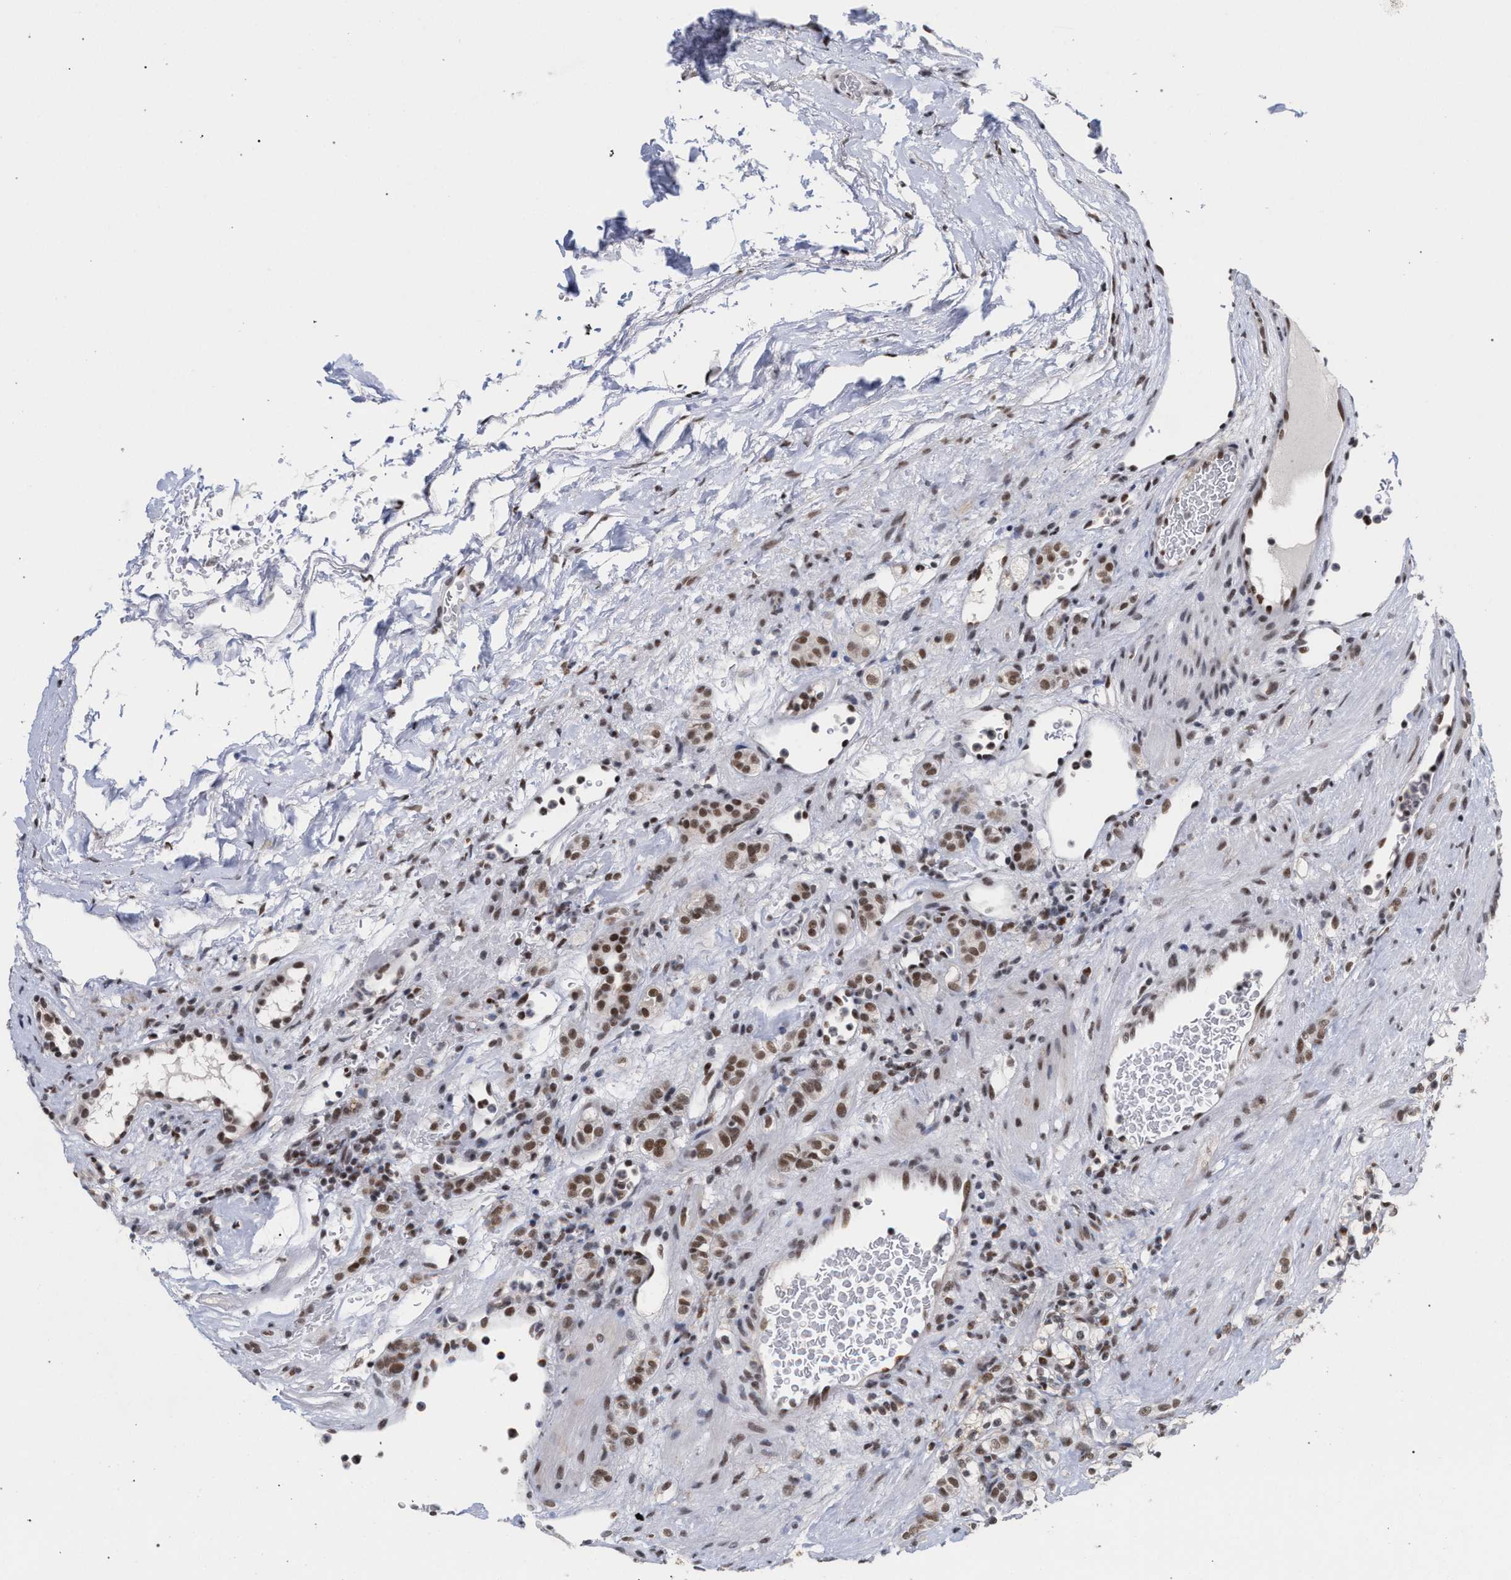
{"staining": {"intensity": "moderate", "quantity": ">75%", "location": "nuclear"}, "tissue": "renal cancer", "cell_type": "Tumor cells", "image_type": "cancer", "snomed": [{"axis": "morphology", "description": "Normal tissue, NOS"}, {"axis": "morphology", "description": "Adenocarcinoma, NOS"}, {"axis": "topography", "description": "Kidney"}], "caption": "Renal cancer stained for a protein (brown) demonstrates moderate nuclear positive positivity in approximately >75% of tumor cells.", "gene": "SCAF4", "patient": {"sex": "female", "age": 72}}